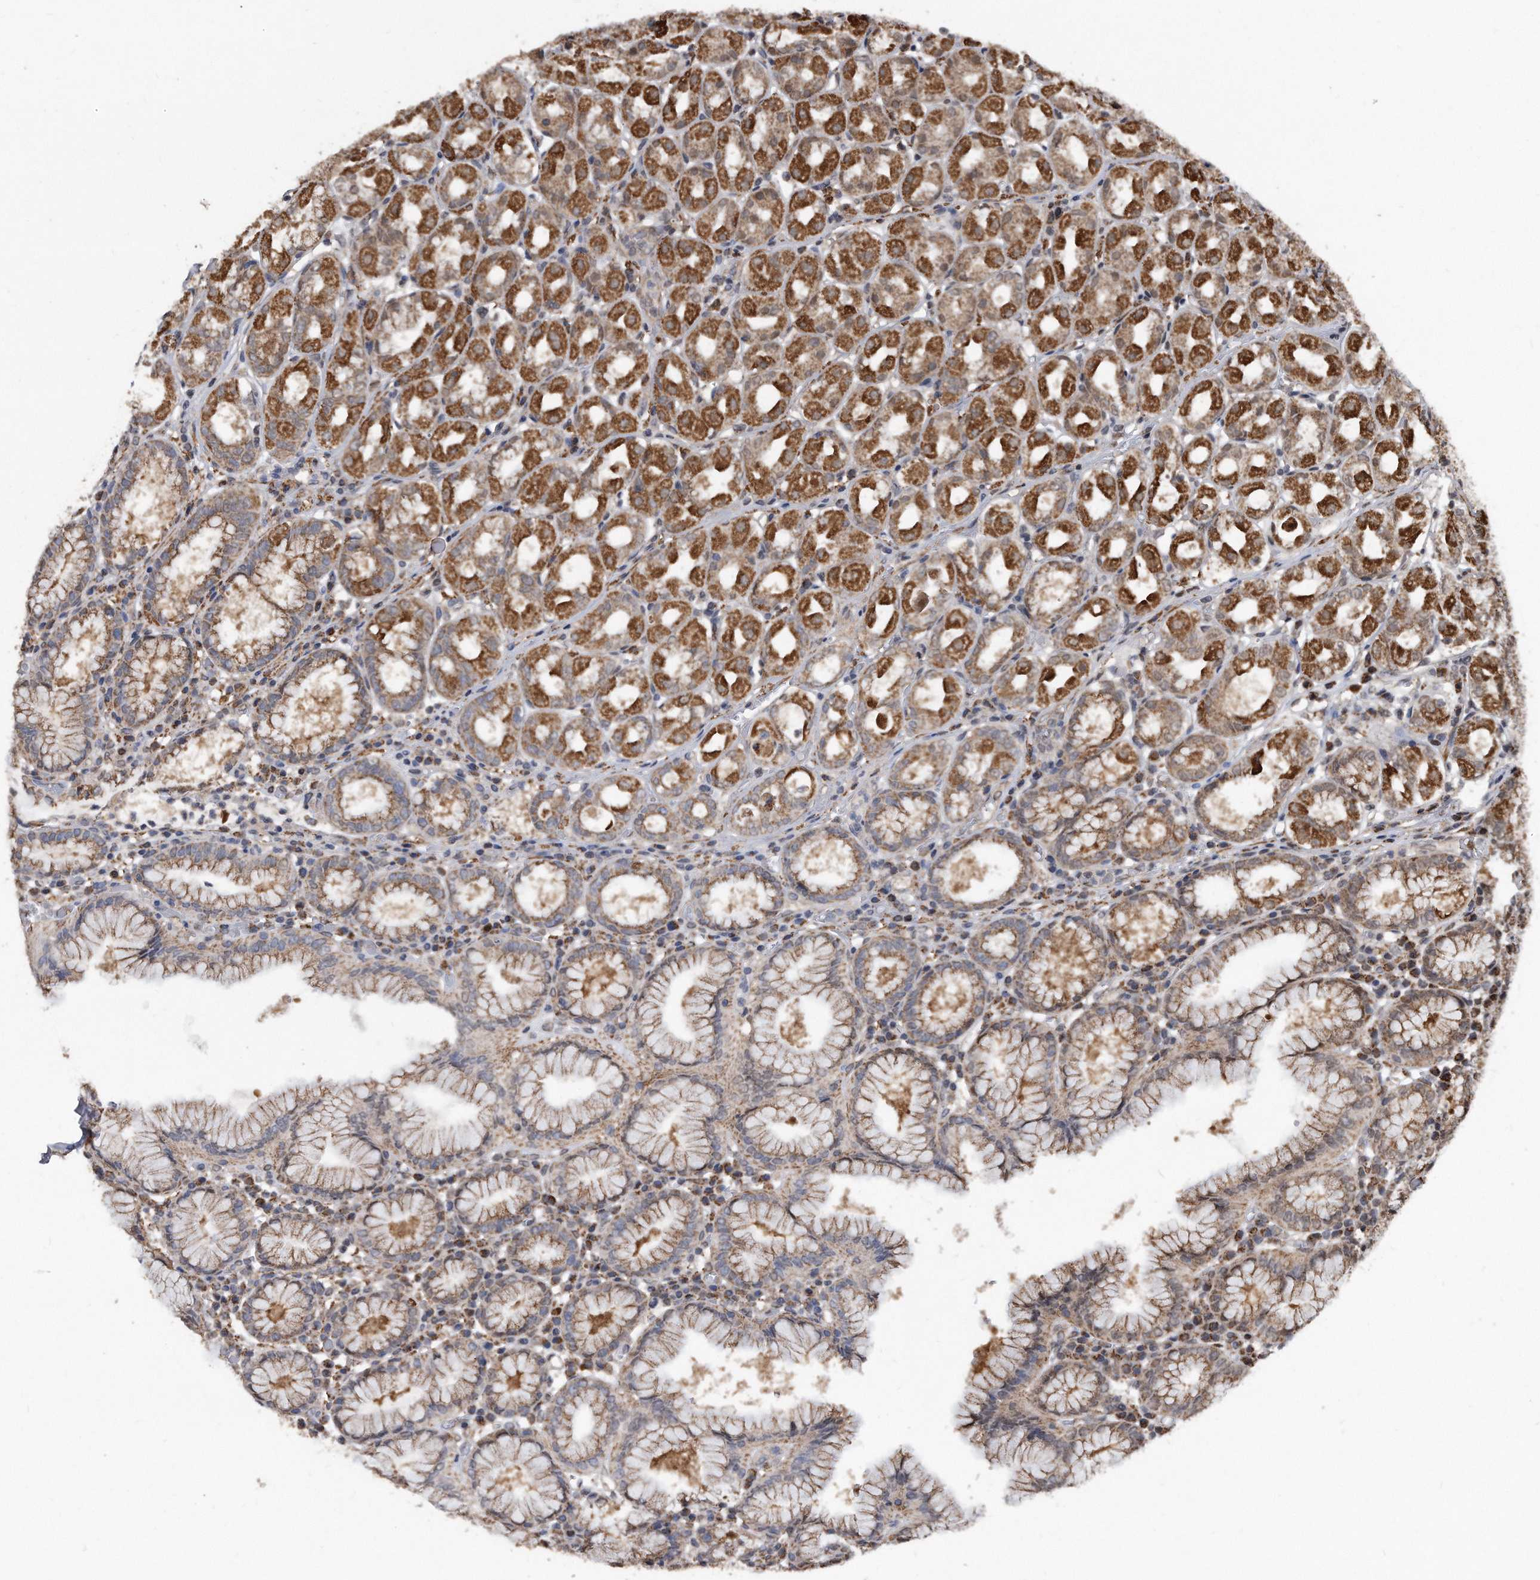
{"staining": {"intensity": "moderate", "quantity": "25%-75%", "location": "cytoplasmic/membranous"}, "tissue": "stomach", "cell_type": "Glandular cells", "image_type": "normal", "snomed": [{"axis": "morphology", "description": "Normal tissue, NOS"}, {"axis": "topography", "description": "Stomach"}, {"axis": "topography", "description": "Stomach, lower"}], "caption": "Benign stomach reveals moderate cytoplasmic/membranous positivity in approximately 25%-75% of glandular cells, visualized by immunohistochemistry. The staining is performed using DAB (3,3'-diaminobenzidine) brown chromogen to label protein expression. The nuclei are counter-stained blue using hematoxylin.", "gene": "DUSP22", "patient": {"sex": "female", "age": 56}}